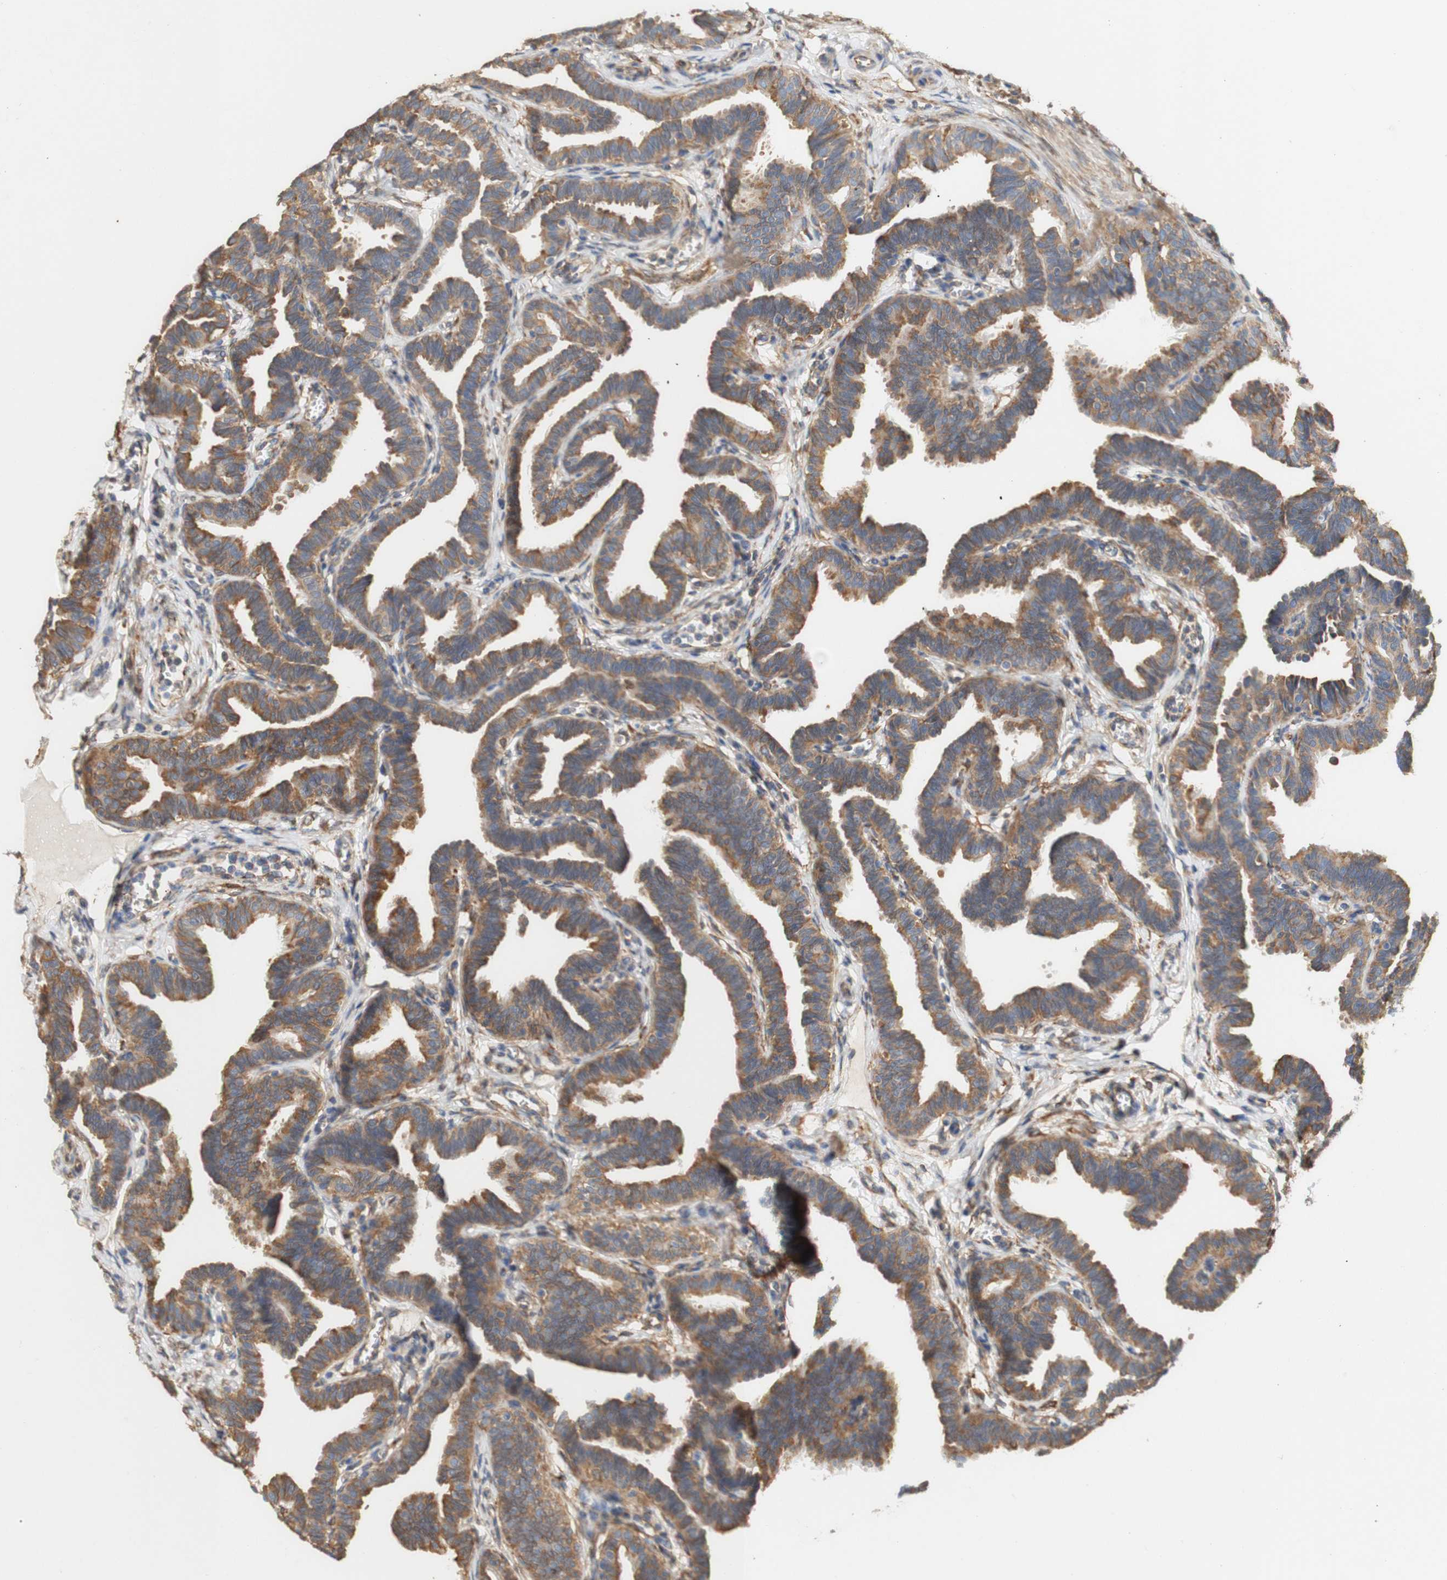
{"staining": {"intensity": "moderate", "quantity": ">75%", "location": "cytoplasmic/membranous"}, "tissue": "fallopian tube", "cell_type": "Glandular cells", "image_type": "normal", "snomed": [{"axis": "morphology", "description": "Normal tissue, NOS"}, {"axis": "topography", "description": "Fallopian tube"}, {"axis": "topography", "description": "Ovary"}], "caption": "A high-resolution histopathology image shows immunohistochemistry staining of benign fallopian tube, which displays moderate cytoplasmic/membranous staining in approximately >75% of glandular cells.", "gene": "EIF2AK4", "patient": {"sex": "female", "age": 23}}